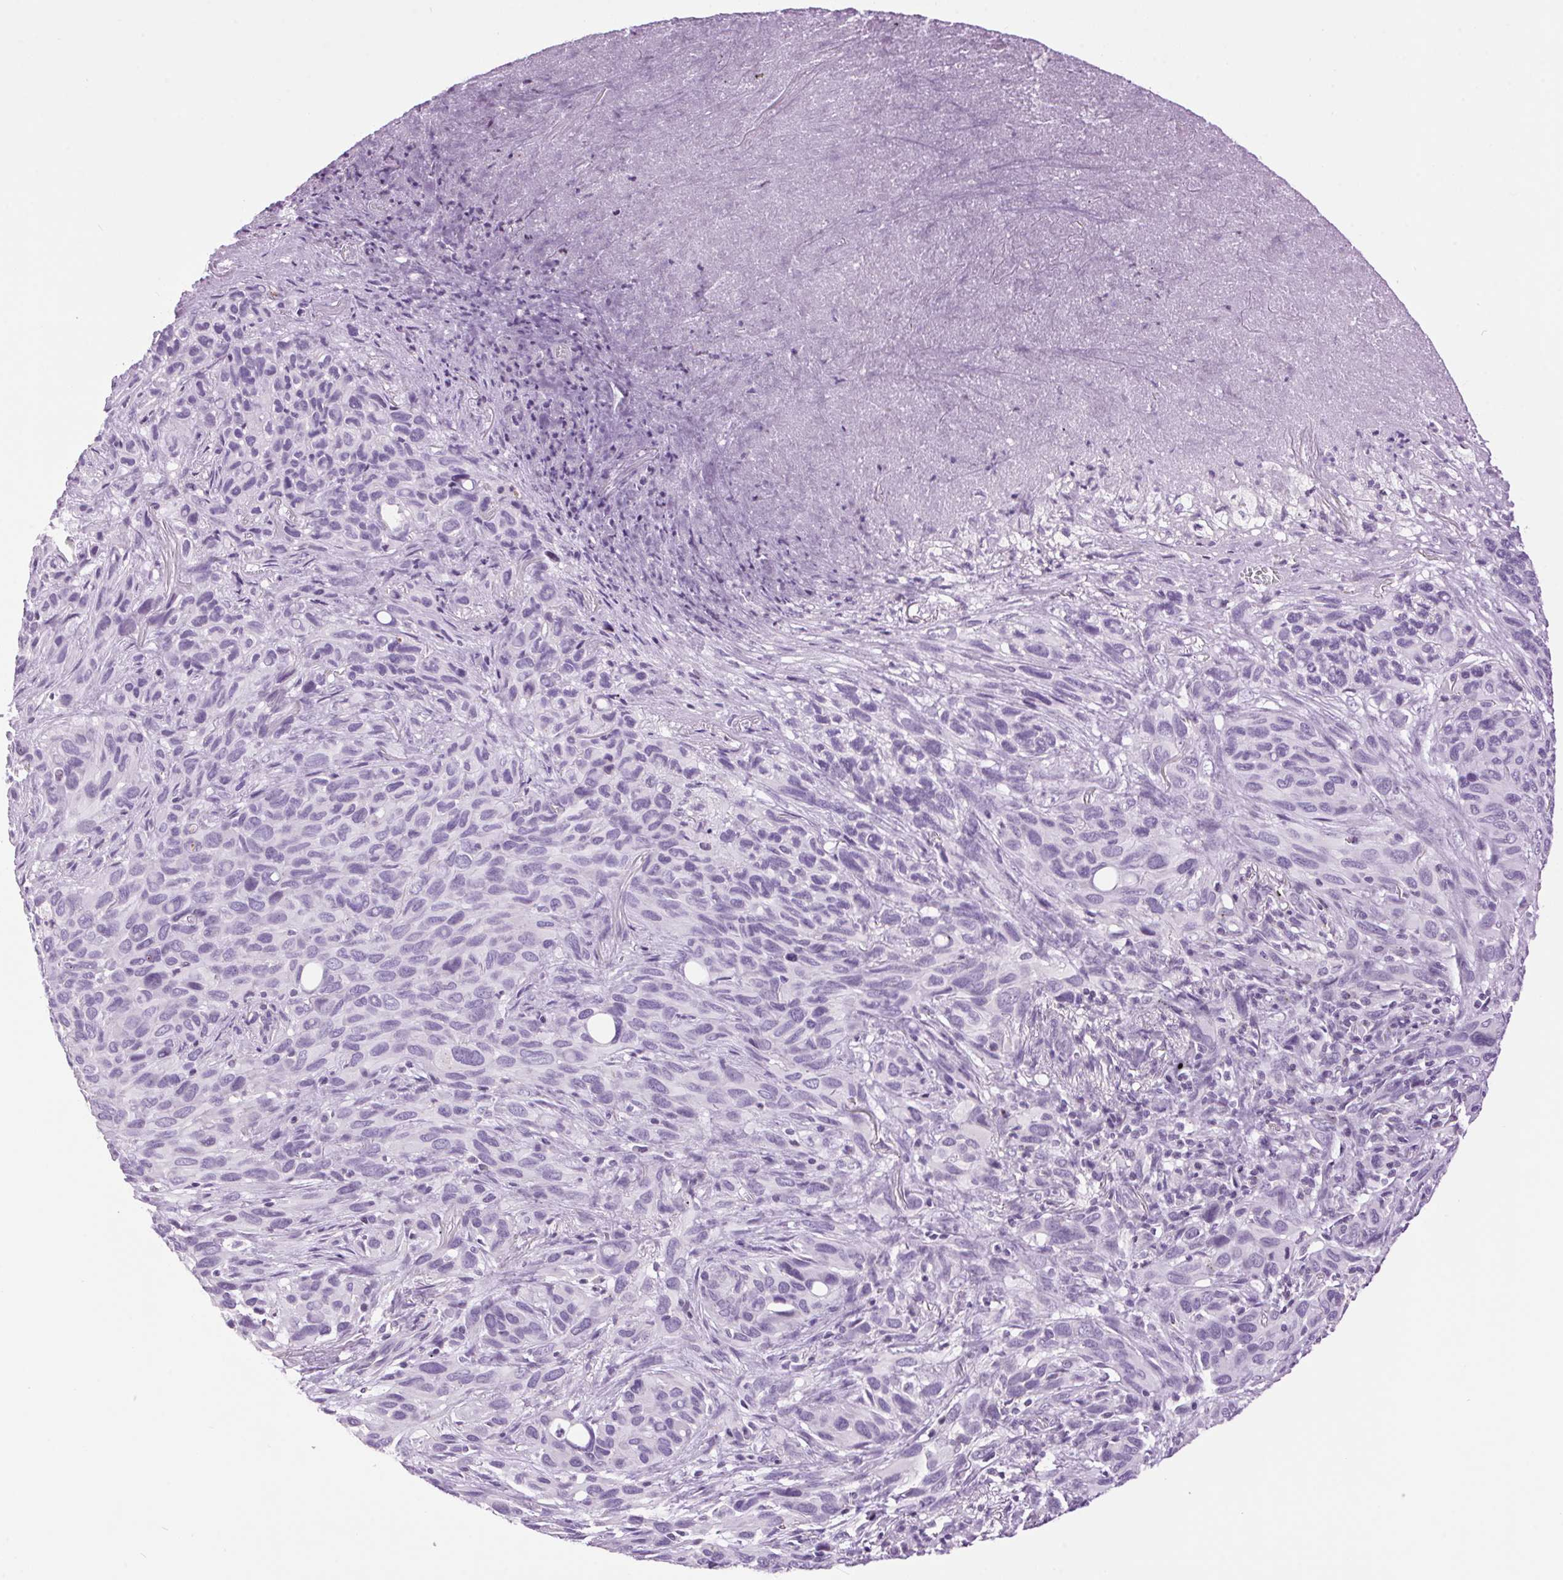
{"staining": {"intensity": "negative", "quantity": "none", "location": "none"}, "tissue": "melanoma", "cell_type": "Tumor cells", "image_type": "cancer", "snomed": [{"axis": "morphology", "description": "Malignant melanoma, Metastatic site"}, {"axis": "topography", "description": "Lung"}], "caption": "Immunohistochemical staining of human malignant melanoma (metastatic site) shows no significant positivity in tumor cells.", "gene": "TMEM88B", "patient": {"sex": "male", "age": 48}}